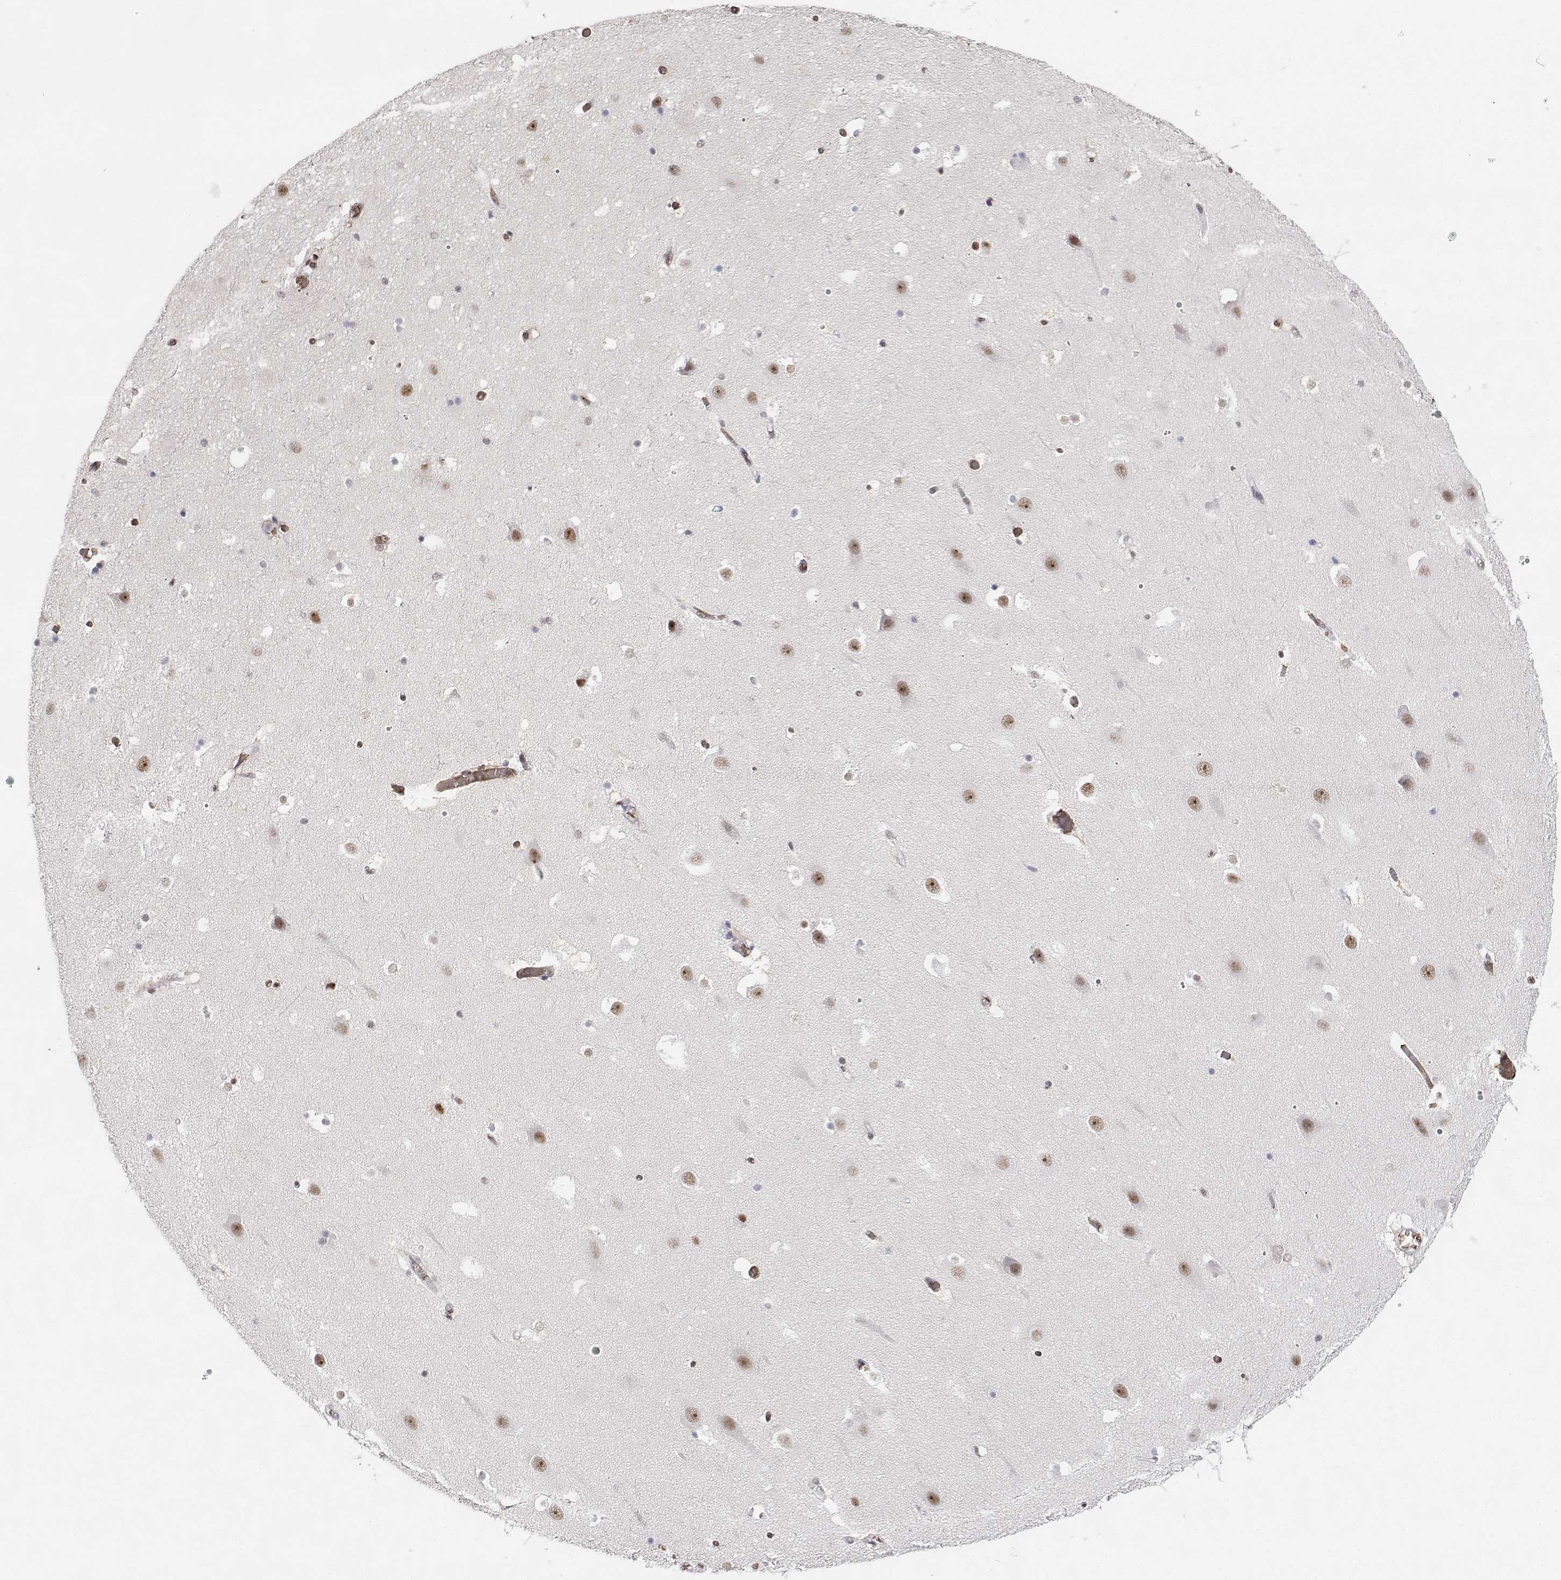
{"staining": {"intensity": "moderate", "quantity": "<25%", "location": "nuclear"}, "tissue": "hippocampus", "cell_type": "Glial cells", "image_type": "normal", "snomed": [{"axis": "morphology", "description": "Normal tissue, NOS"}, {"axis": "topography", "description": "Hippocampus"}], "caption": "Immunohistochemistry (IHC) (DAB (3,3'-diaminobenzidine)) staining of benign hippocampus reveals moderate nuclear protein positivity in approximately <25% of glial cells. Using DAB (brown) and hematoxylin (blue) stains, captured at high magnification using brightfield microscopy.", "gene": "ADAR", "patient": {"sex": "male", "age": 26}}